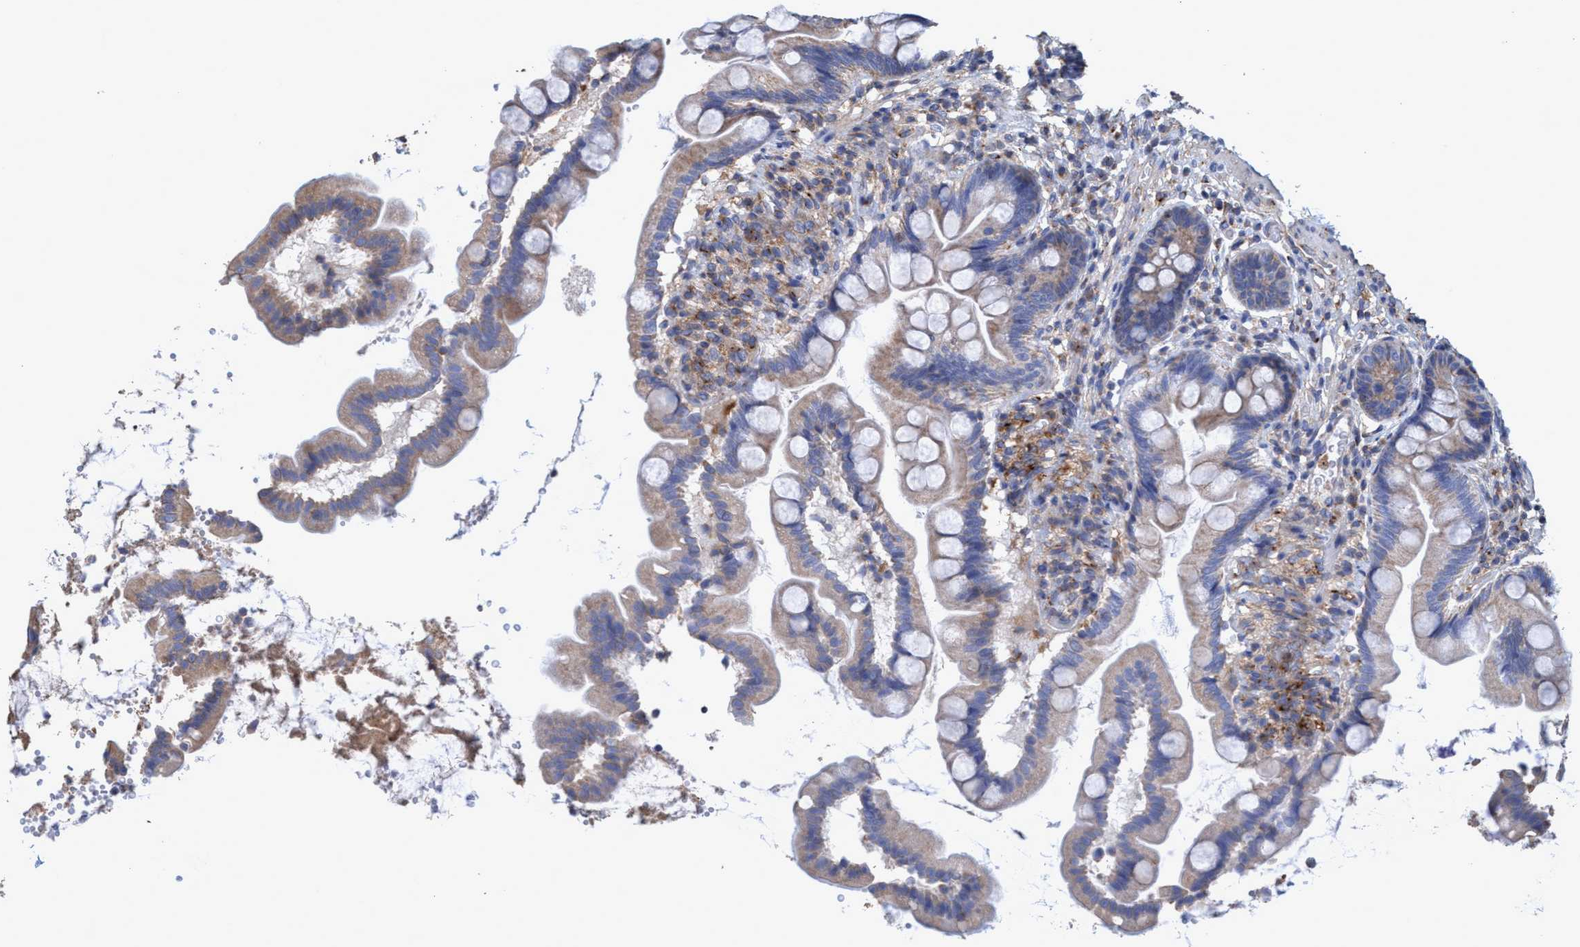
{"staining": {"intensity": "weak", "quantity": ">75%", "location": "cytoplasmic/membranous"}, "tissue": "small intestine", "cell_type": "Glandular cells", "image_type": "normal", "snomed": [{"axis": "morphology", "description": "Normal tissue, NOS"}, {"axis": "topography", "description": "Small intestine"}], "caption": "Immunohistochemistry staining of unremarkable small intestine, which shows low levels of weak cytoplasmic/membranous staining in about >75% of glandular cells indicating weak cytoplasmic/membranous protein positivity. The staining was performed using DAB (brown) for protein detection and nuclei were counterstained in hematoxylin (blue).", "gene": "BICD2", "patient": {"sex": "female", "age": 56}}